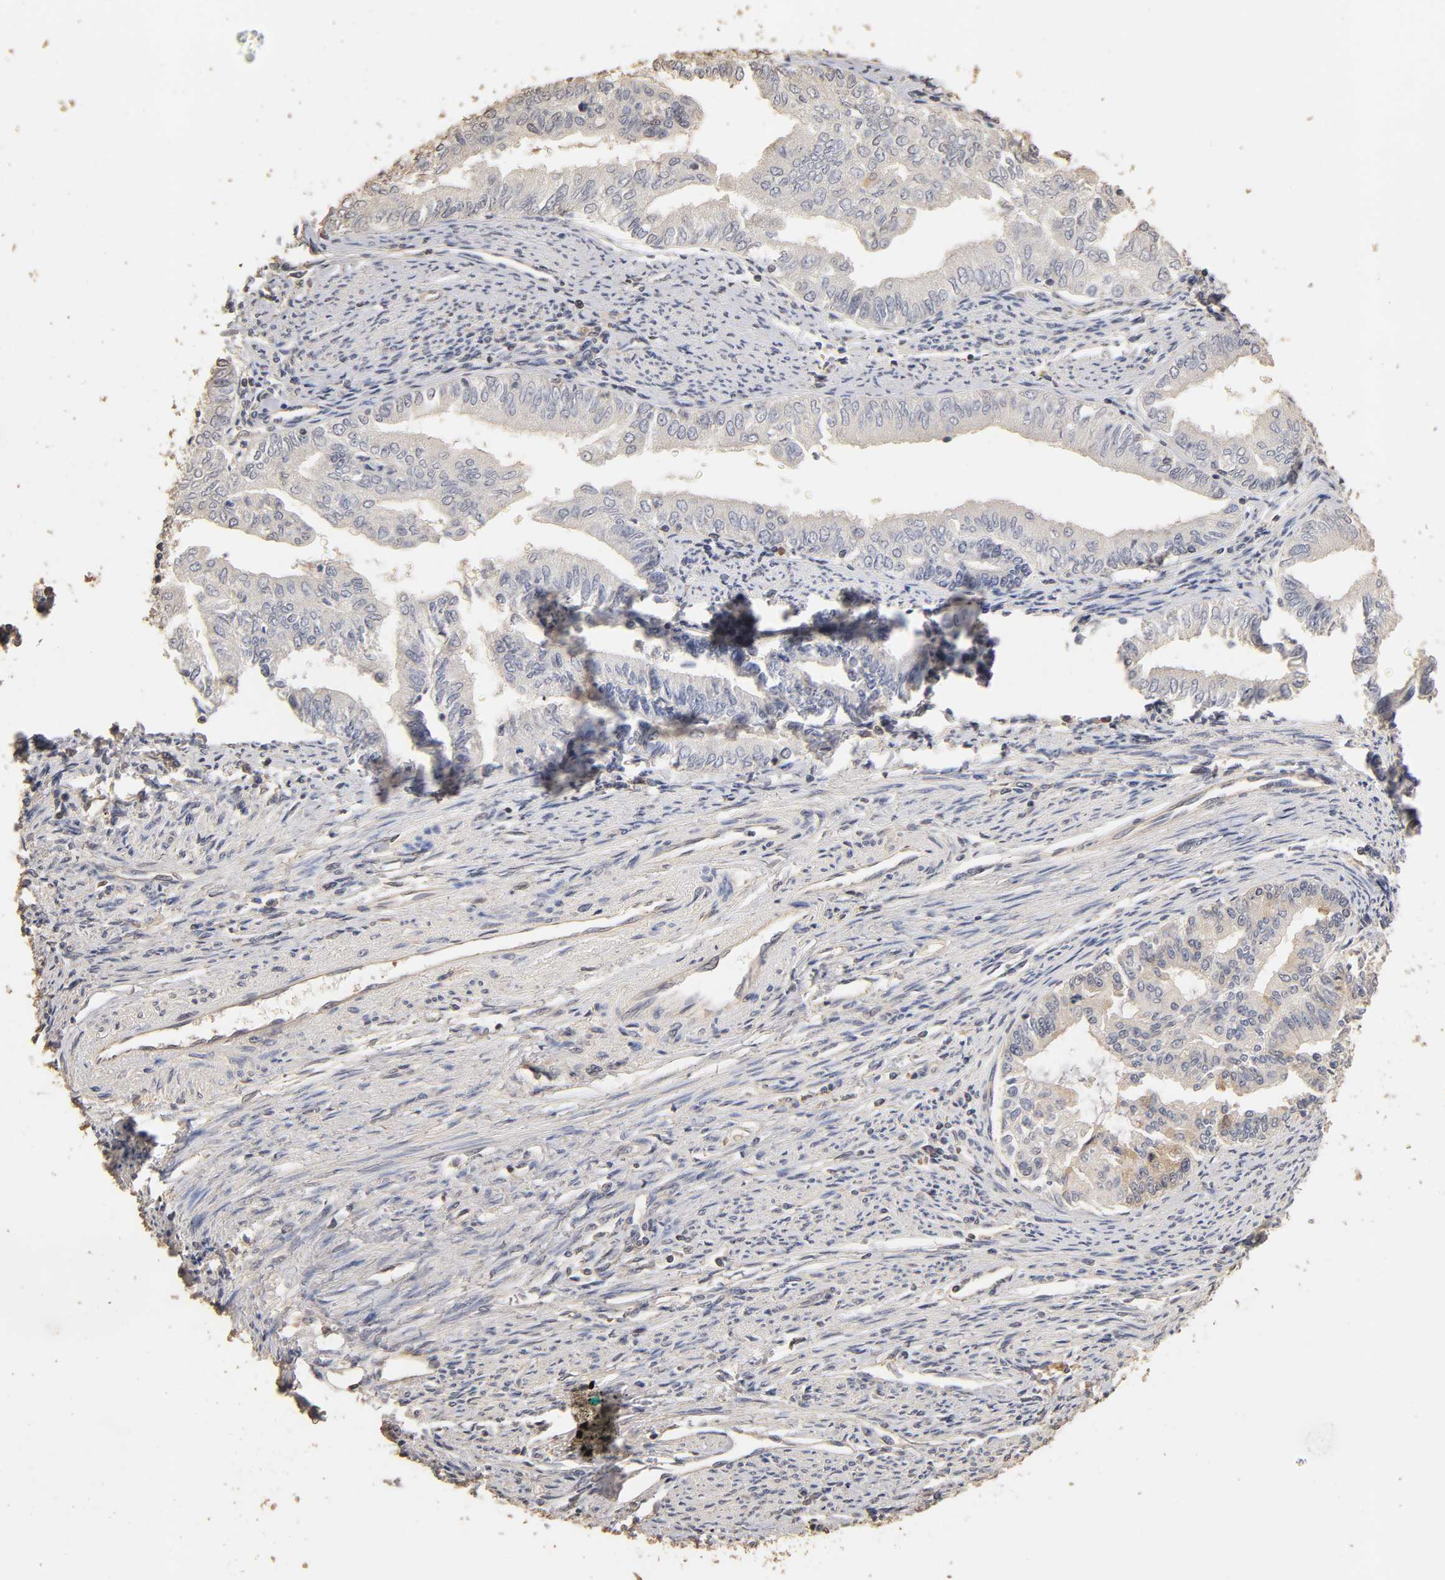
{"staining": {"intensity": "negative", "quantity": "none", "location": "none"}, "tissue": "endometrial cancer", "cell_type": "Tumor cells", "image_type": "cancer", "snomed": [{"axis": "morphology", "description": "Adenocarcinoma, NOS"}, {"axis": "topography", "description": "Endometrium"}], "caption": "Tumor cells are negative for protein expression in human adenocarcinoma (endometrial). (DAB (3,3'-diaminobenzidine) immunohistochemistry, high magnification).", "gene": "VSIG4", "patient": {"sex": "female", "age": 66}}